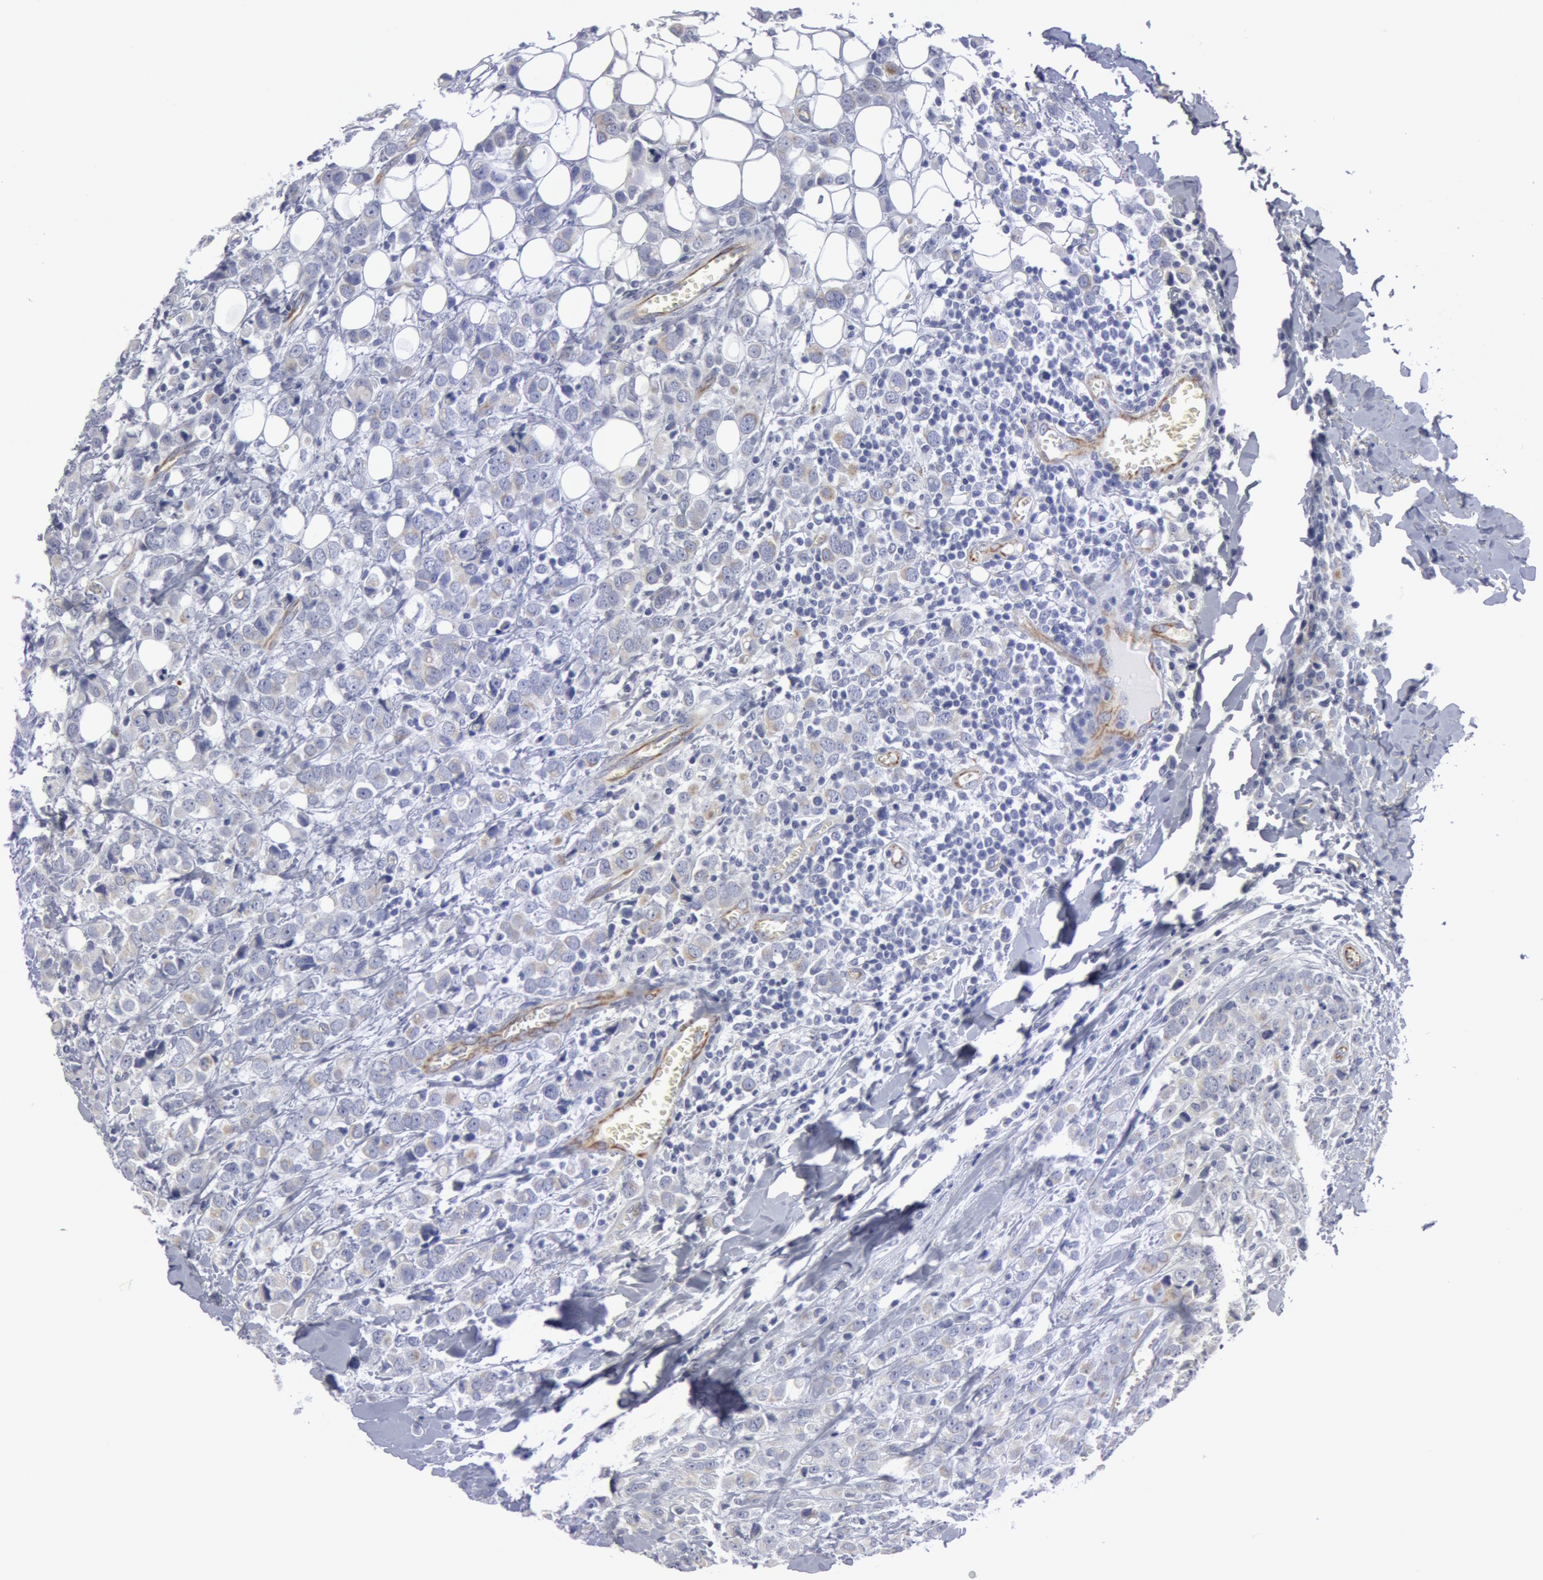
{"staining": {"intensity": "weak", "quantity": "<25%", "location": "cytoplasmic/membranous"}, "tissue": "breast cancer", "cell_type": "Tumor cells", "image_type": "cancer", "snomed": [{"axis": "morphology", "description": "Lobular carcinoma"}, {"axis": "topography", "description": "Breast"}], "caption": "A histopathology image of lobular carcinoma (breast) stained for a protein displays no brown staining in tumor cells. (IHC, brightfield microscopy, high magnification).", "gene": "SMC1B", "patient": {"sex": "female", "age": 57}}